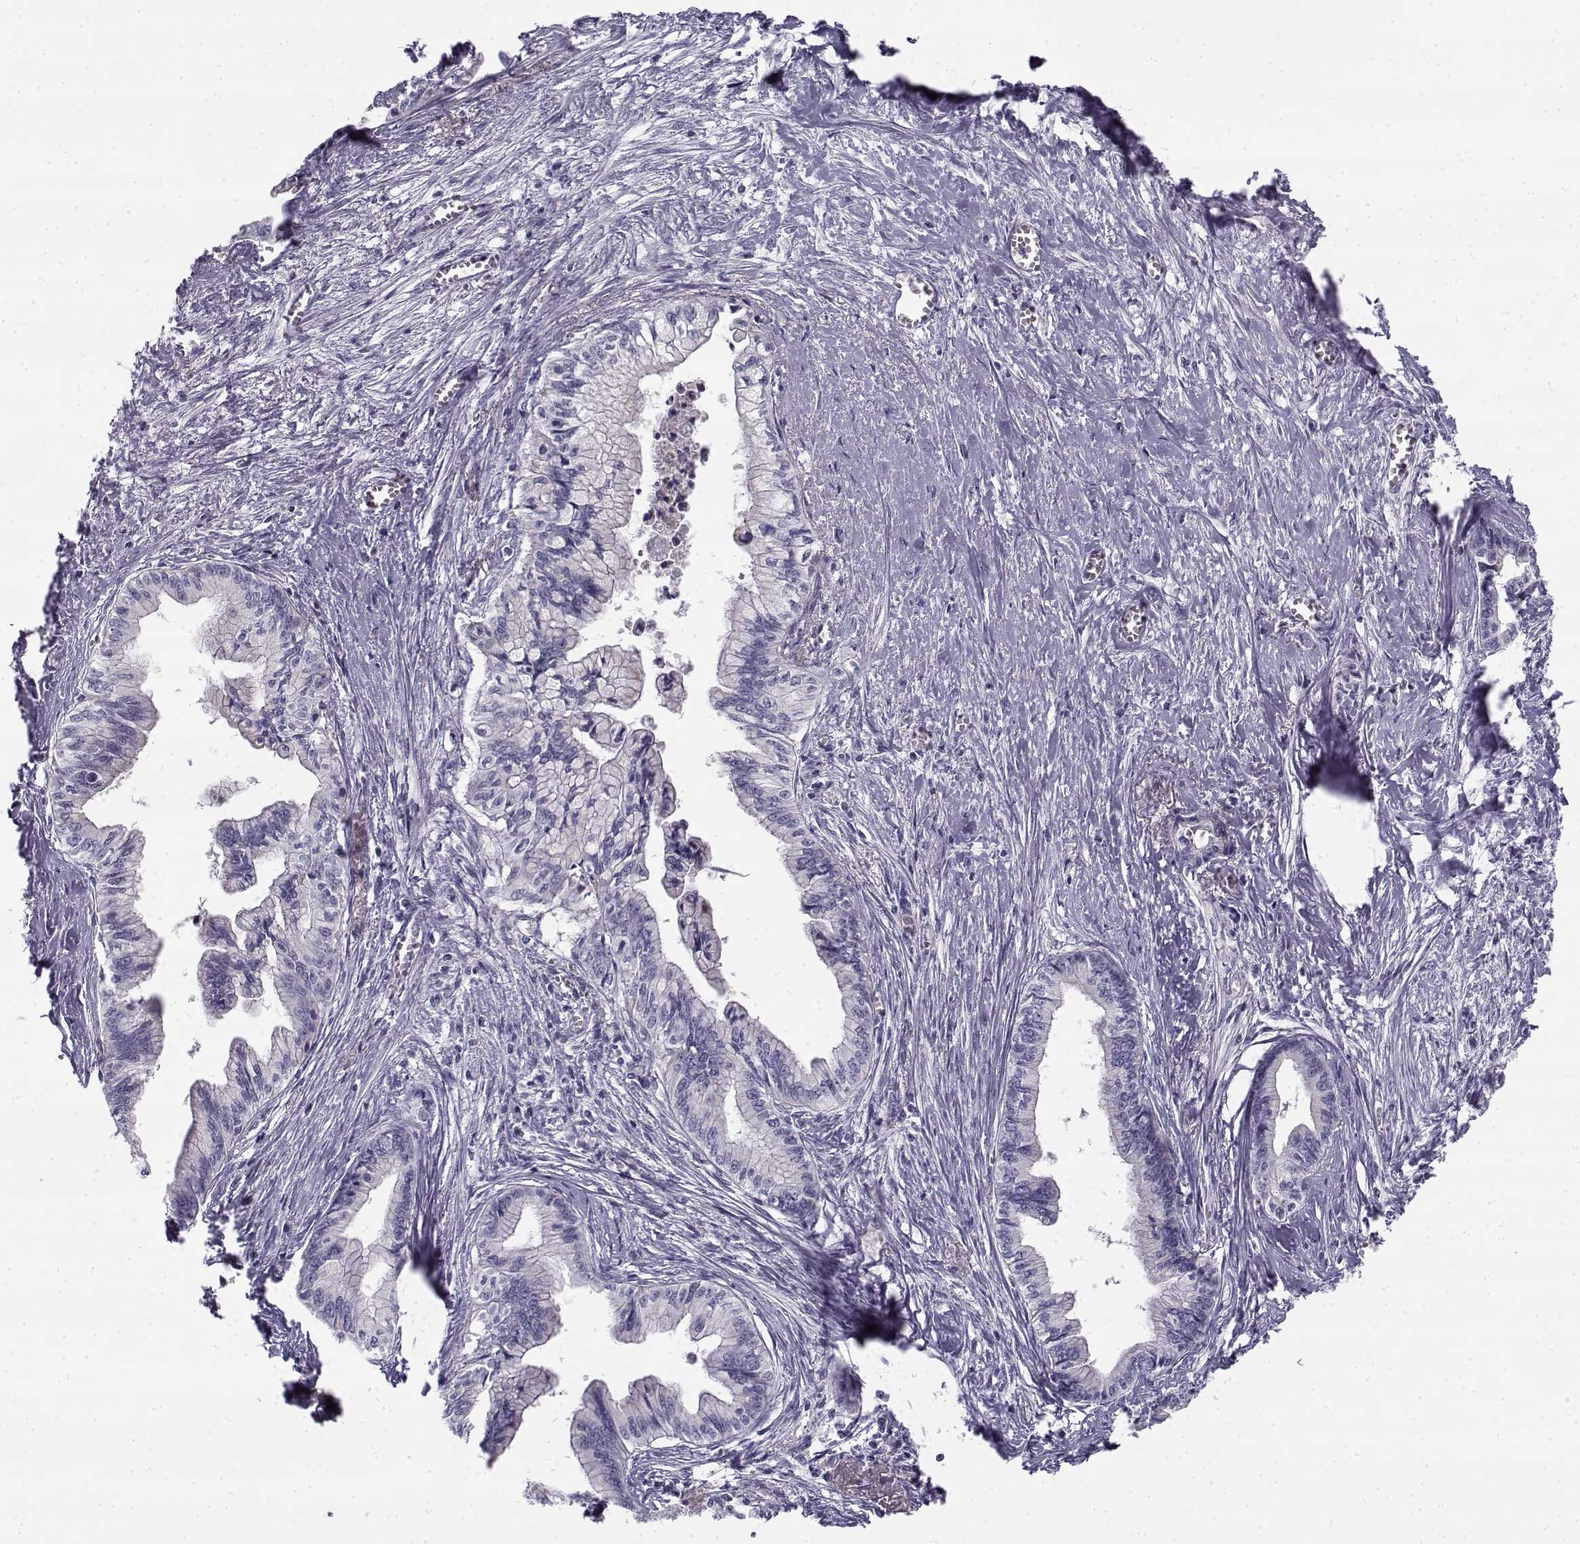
{"staining": {"intensity": "negative", "quantity": "none", "location": "none"}, "tissue": "pancreatic cancer", "cell_type": "Tumor cells", "image_type": "cancer", "snomed": [{"axis": "morphology", "description": "Adenocarcinoma, NOS"}, {"axis": "topography", "description": "Pancreas"}], "caption": "This is a histopathology image of IHC staining of pancreatic adenocarcinoma, which shows no staining in tumor cells.", "gene": "CREB3L3", "patient": {"sex": "female", "age": 61}}